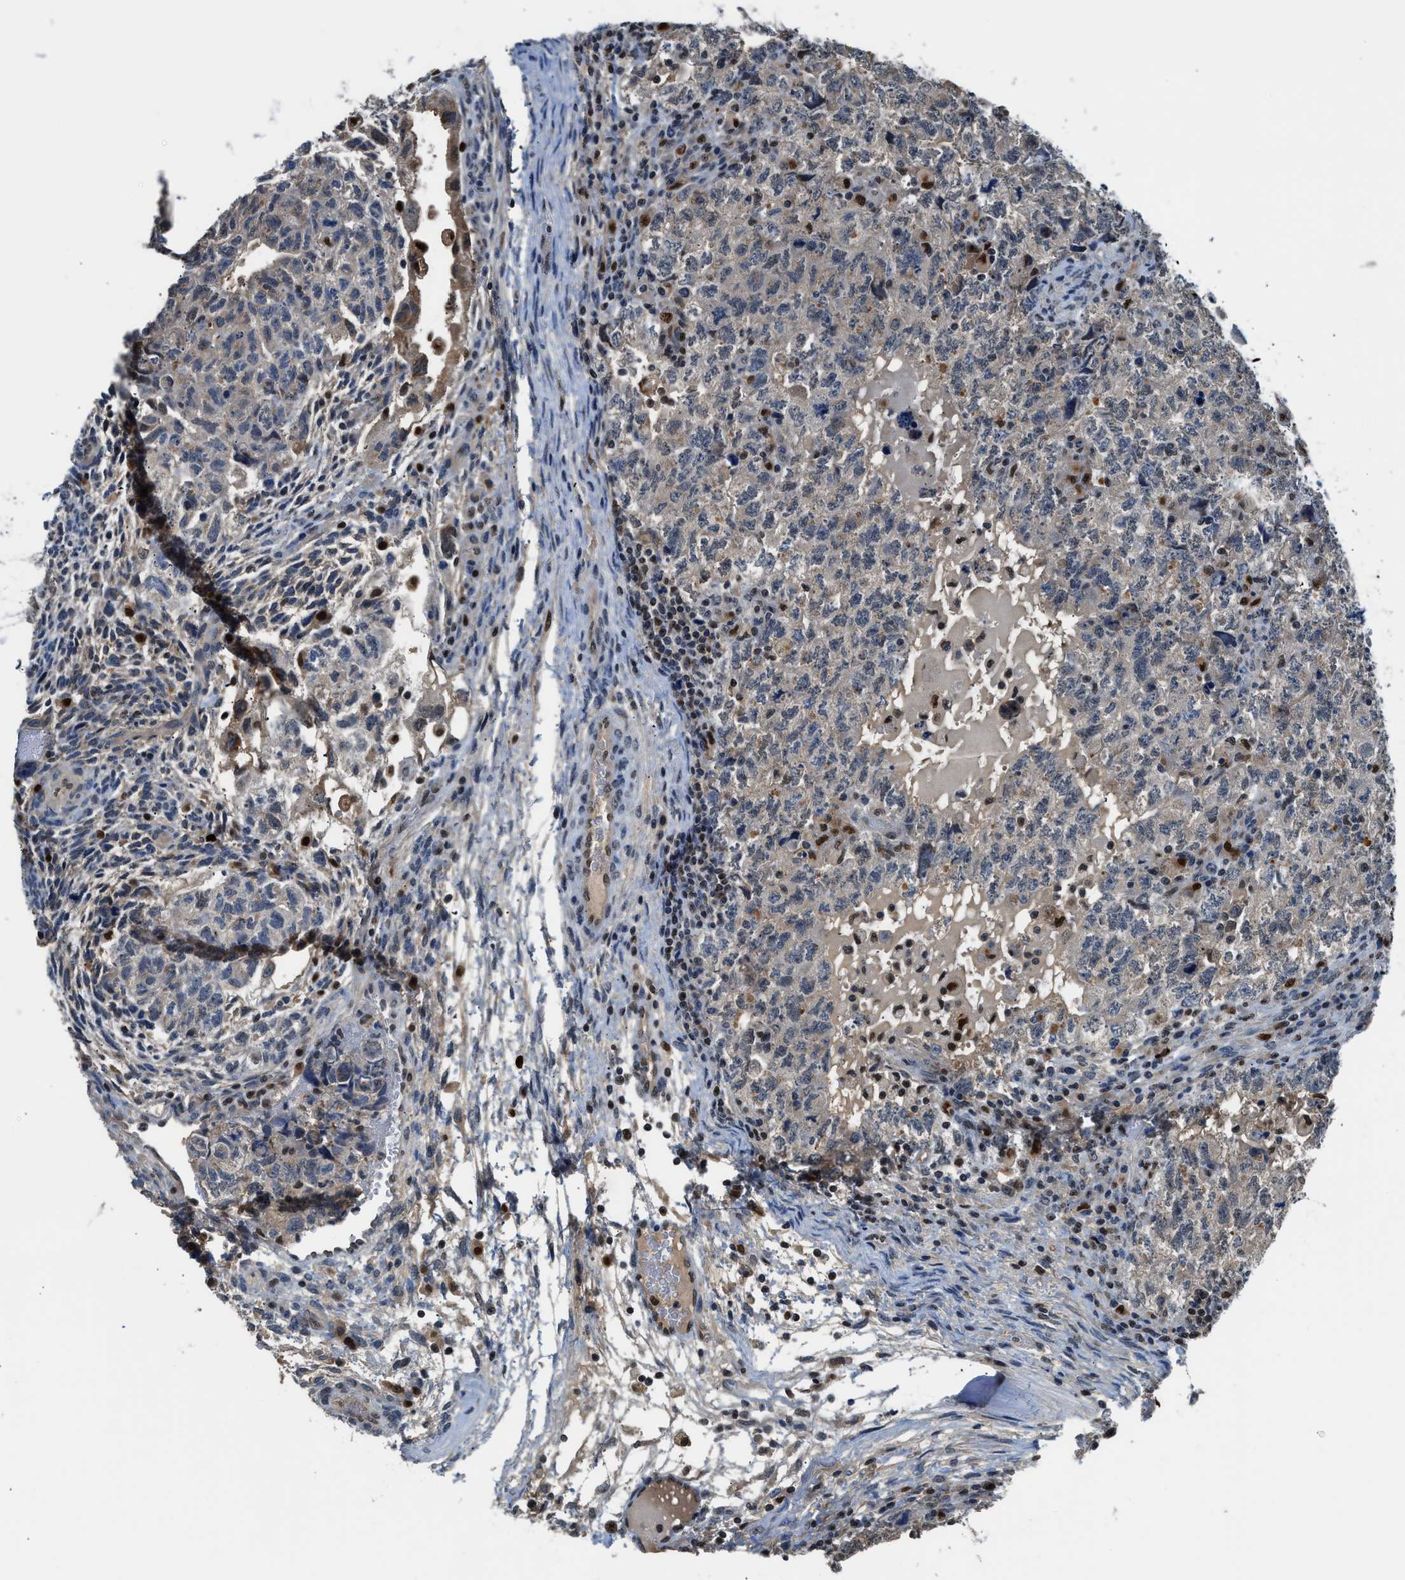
{"staining": {"intensity": "negative", "quantity": "none", "location": "none"}, "tissue": "testis cancer", "cell_type": "Tumor cells", "image_type": "cancer", "snomed": [{"axis": "morphology", "description": "Carcinoma, Embryonal, NOS"}, {"axis": "topography", "description": "Testis"}], "caption": "A photomicrograph of human testis cancer (embryonal carcinoma) is negative for staining in tumor cells.", "gene": "ALX1", "patient": {"sex": "male", "age": 36}}